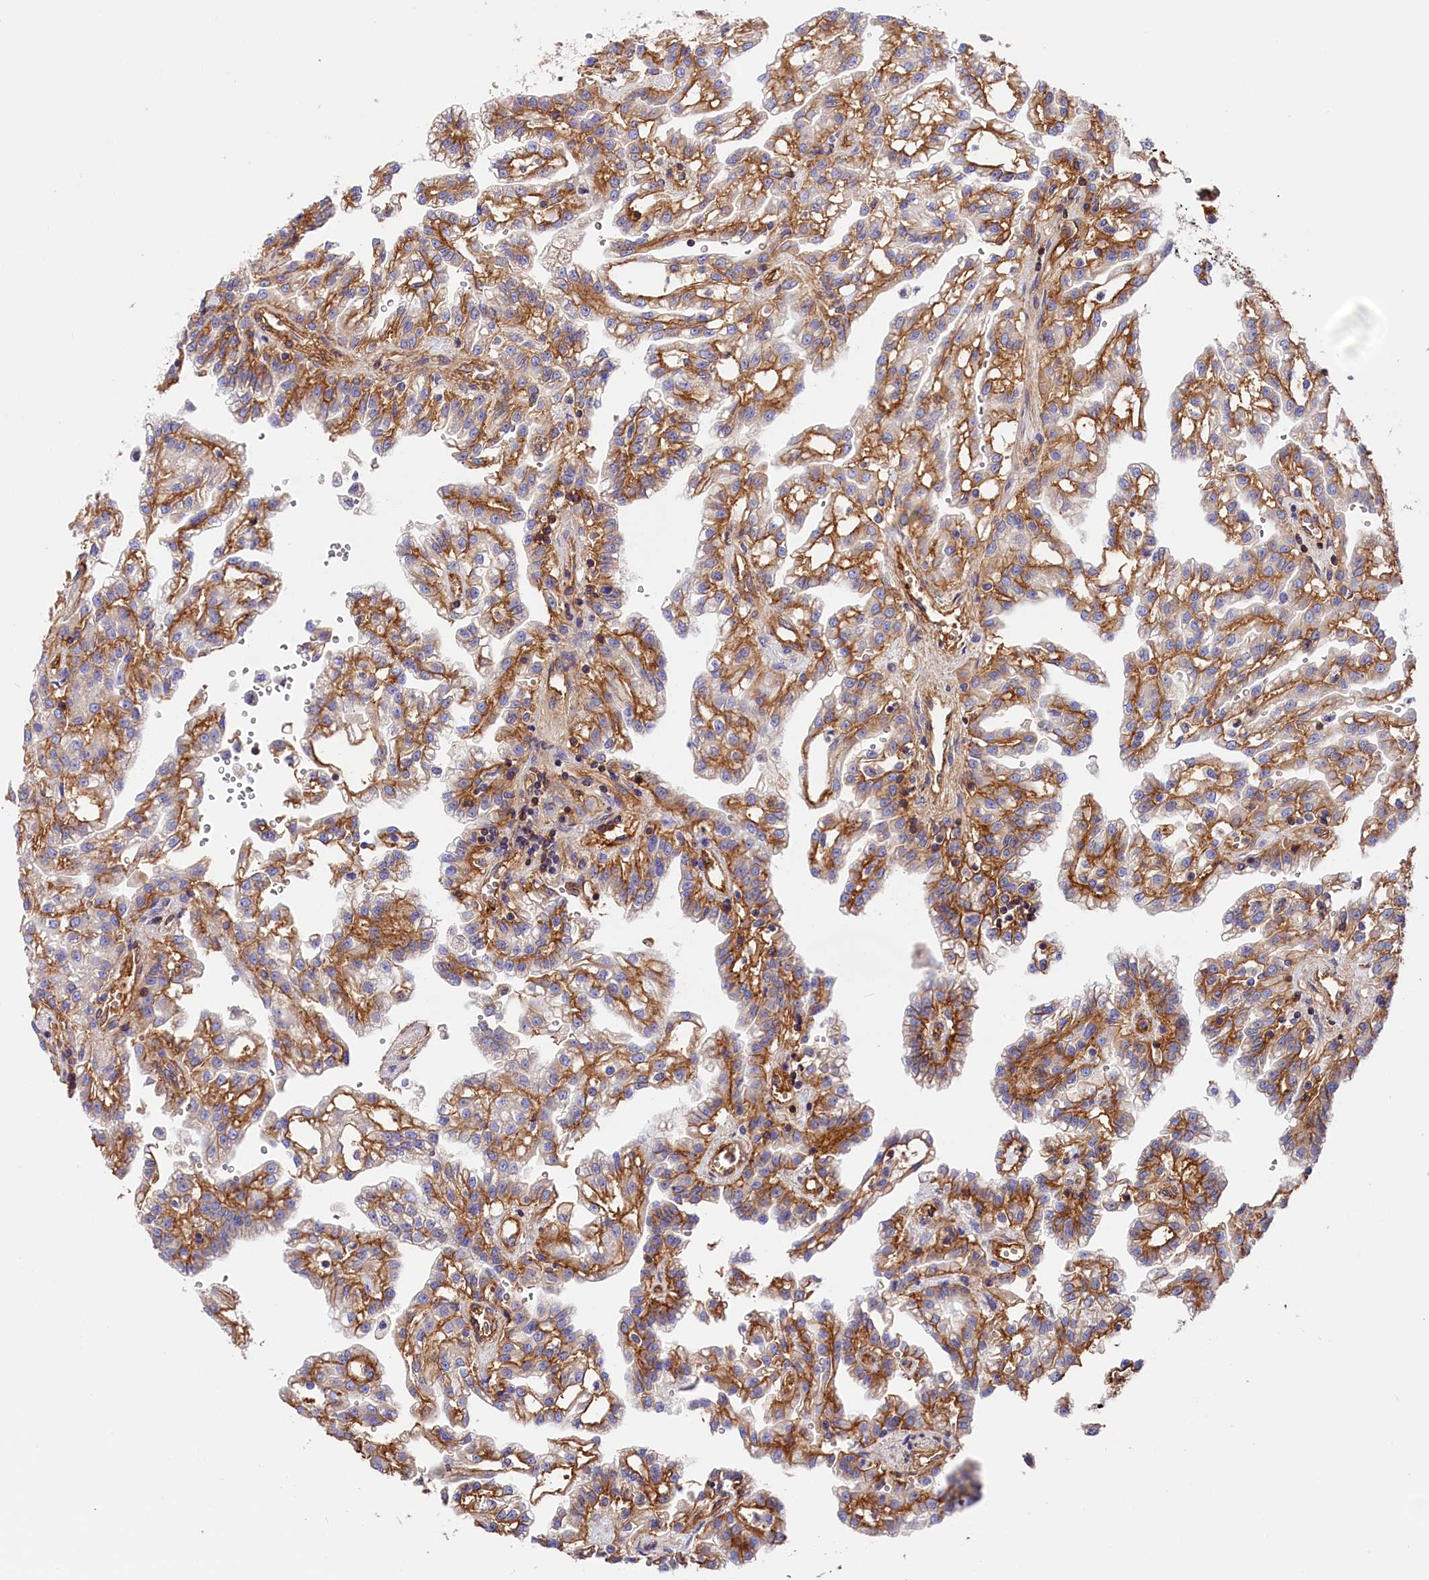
{"staining": {"intensity": "weak", "quantity": "<25%", "location": "cytoplasmic/membranous"}, "tissue": "renal cancer", "cell_type": "Tumor cells", "image_type": "cancer", "snomed": [{"axis": "morphology", "description": "Adenocarcinoma, NOS"}, {"axis": "topography", "description": "Kidney"}], "caption": "Immunohistochemistry (IHC) image of human adenocarcinoma (renal) stained for a protein (brown), which exhibits no staining in tumor cells. The staining was performed using DAB (3,3'-diaminobenzidine) to visualize the protein expression in brown, while the nuclei were stained in blue with hematoxylin (Magnification: 20x).", "gene": "ATP2B4", "patient": {"sex": "male", "age": 63}}